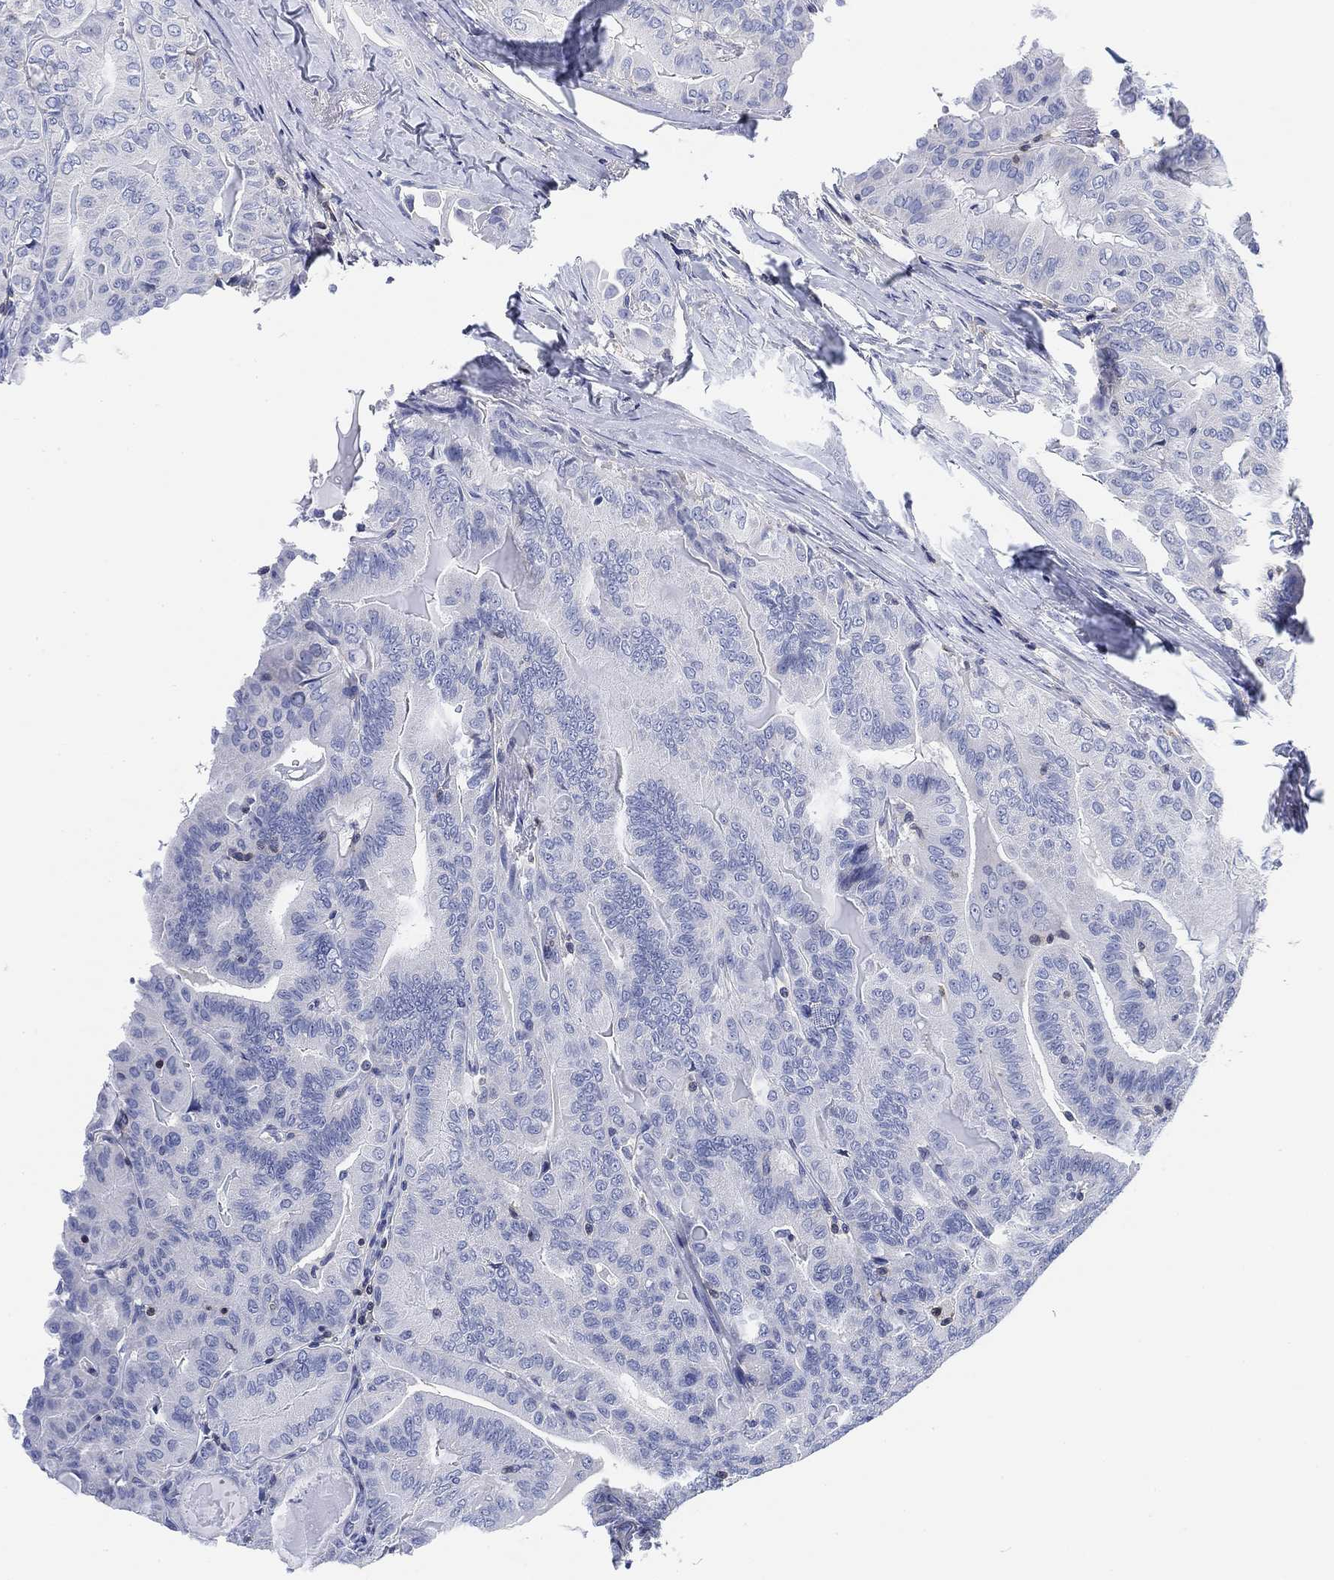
{"staining": {"intensity": "negative", "quantity": "none", "location": "none"}, "tissue": "thyroid cancer", "cell_type": "Tumor cells", "image_type": "cancer", "snomed": [{"axis": "morphology", "description": "Papillary adenocarcinoma, NOS"}, {"axis": "topography", "description": "Thyroid gland"}], "caption": "The histopathology image shows no staining of tumor cells in thyroid papillary adenocarcinoma.", "gene": "FYB1", "patient": {"sex": "female", "age": 68}}